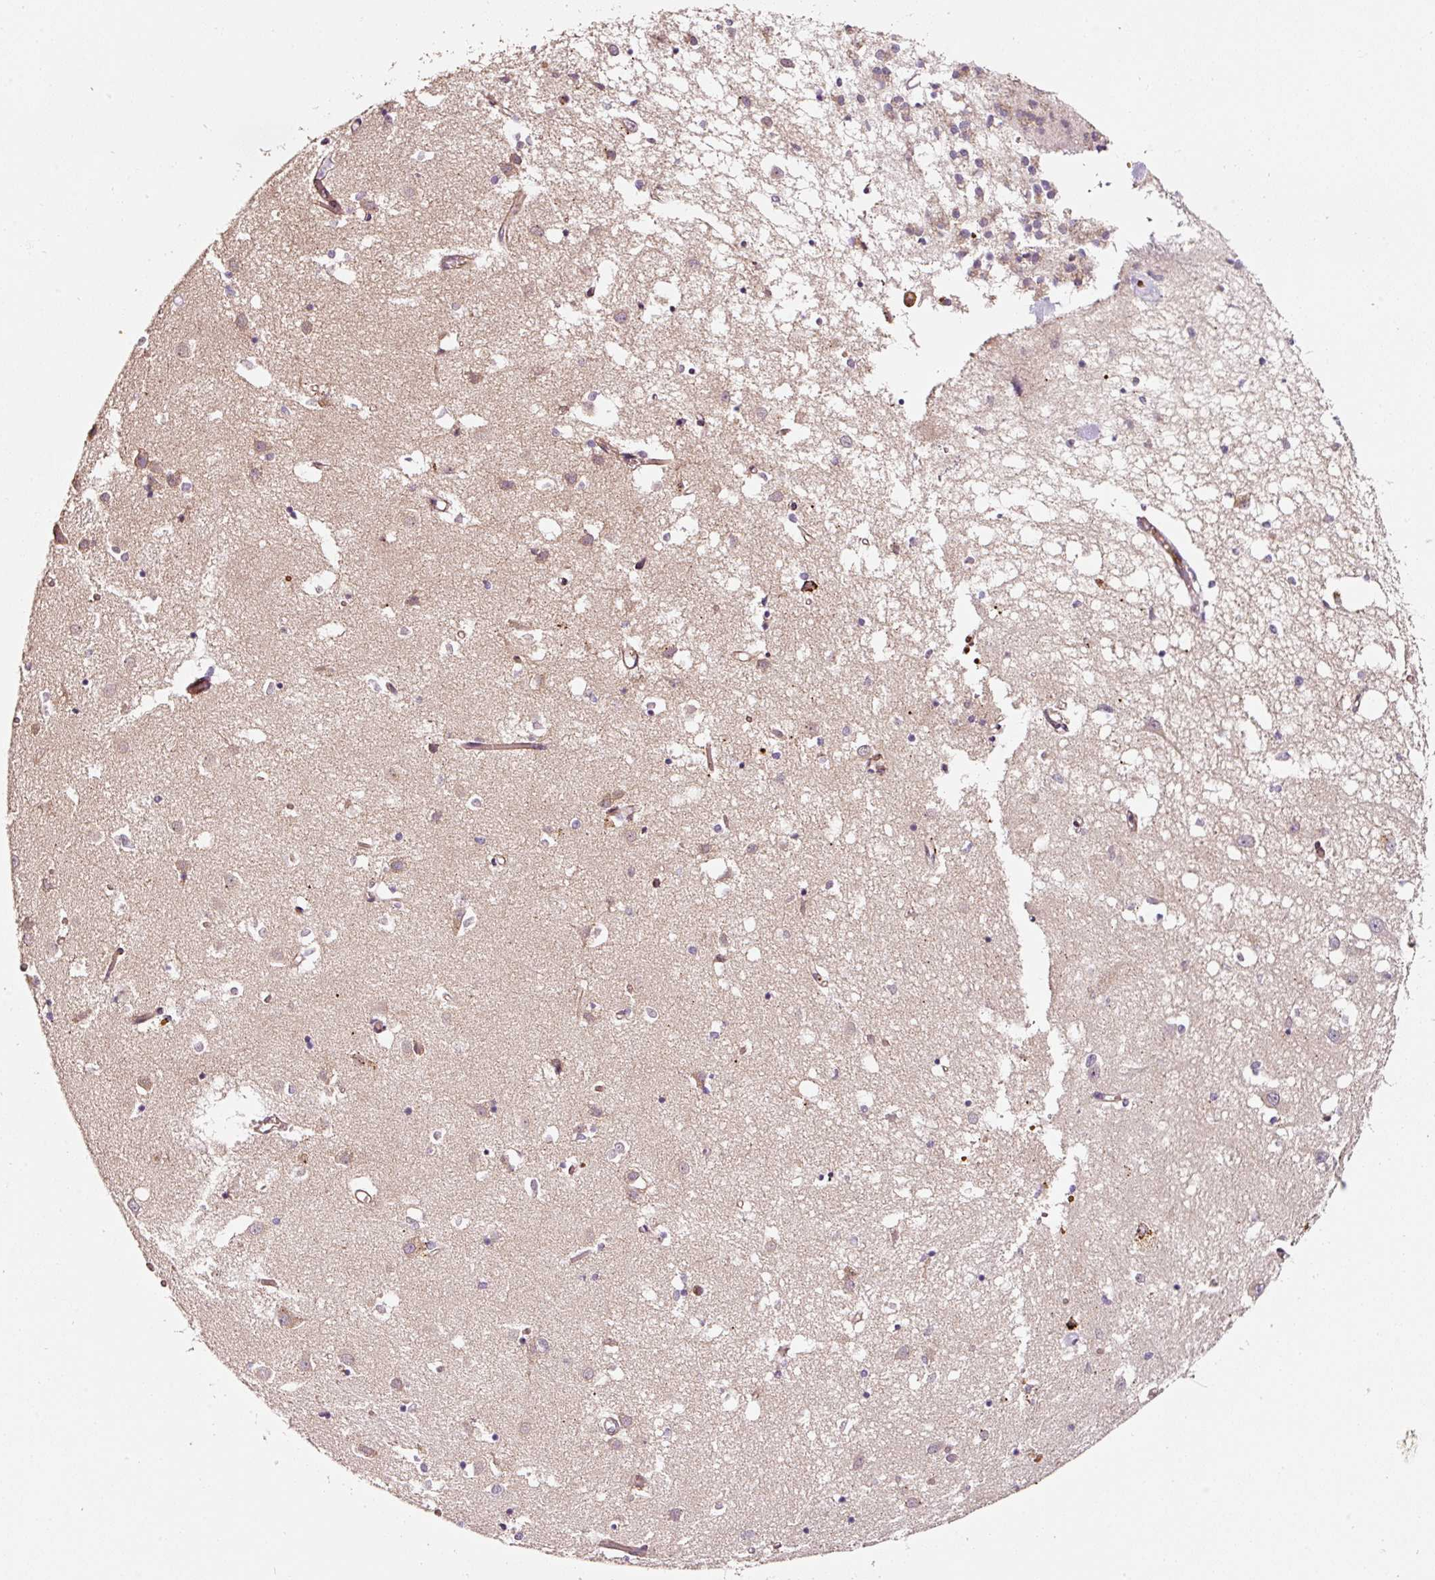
{"staining": {"intensity": "weak", "quantity": "25%-75%", "location": "cytoplasmic/membranous"}, "tissue": "caudate", "cell_type": "Glial cells", "image_type": "normal", "snomed": [{"axis": "morphology", "description": "Normal tissue, NOS"}, {"axis": "topography", "description": "Lateral ventricle wall"}], "caption": "Immunohistochemistry micrograph of unremarkable caudate: human caudate stained using immunohistochemistry reveals low levels of weak protein expression localized specifically in the cytoplasmic/membranous of glial cells, appearing as a cytoplasmic/membranous brown color.", "gene": "ZNF460", "patient": {"sex": "male", "age": 70}}